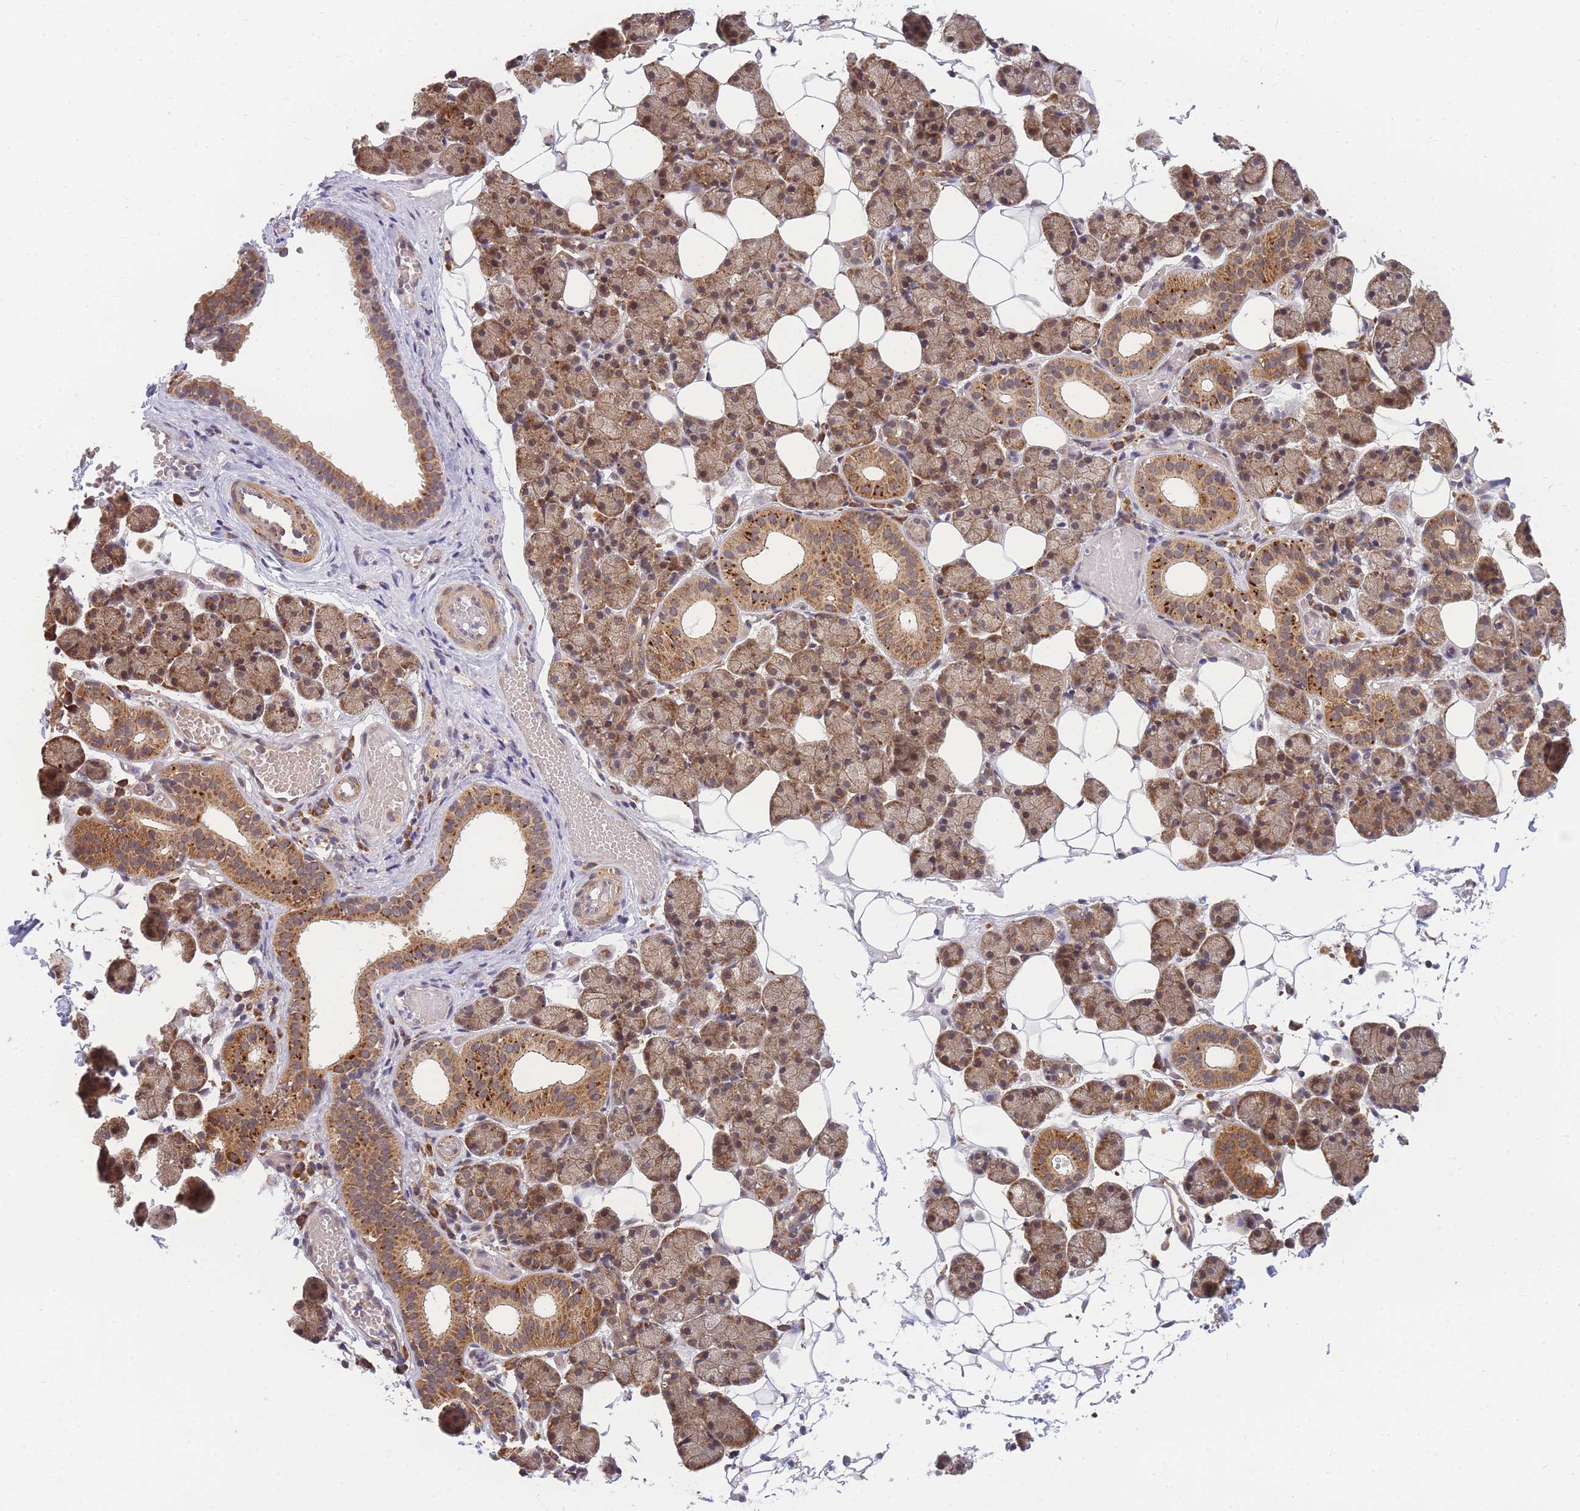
{"staining": {"intensity": "moderate", "quantity": ">75%", "location": "cytoplasmic/membranous"}, "tissue": "salivary gland", "cell_type": "Glandular cells", "image_type": "normal", "snomed": [{"axis": "morphology", "description": "Normal tissue, NOS"}, {"axis": "topography", "description": "Salivary gland"}], "caption": "Protein analysis of normal salivary gland exhibits moderate cytoplasmic/membranous expression in approximately >75% of glandular cells.", "gene": "ENSG00000276345", "patient": {"sex": "female", "age": 33}}